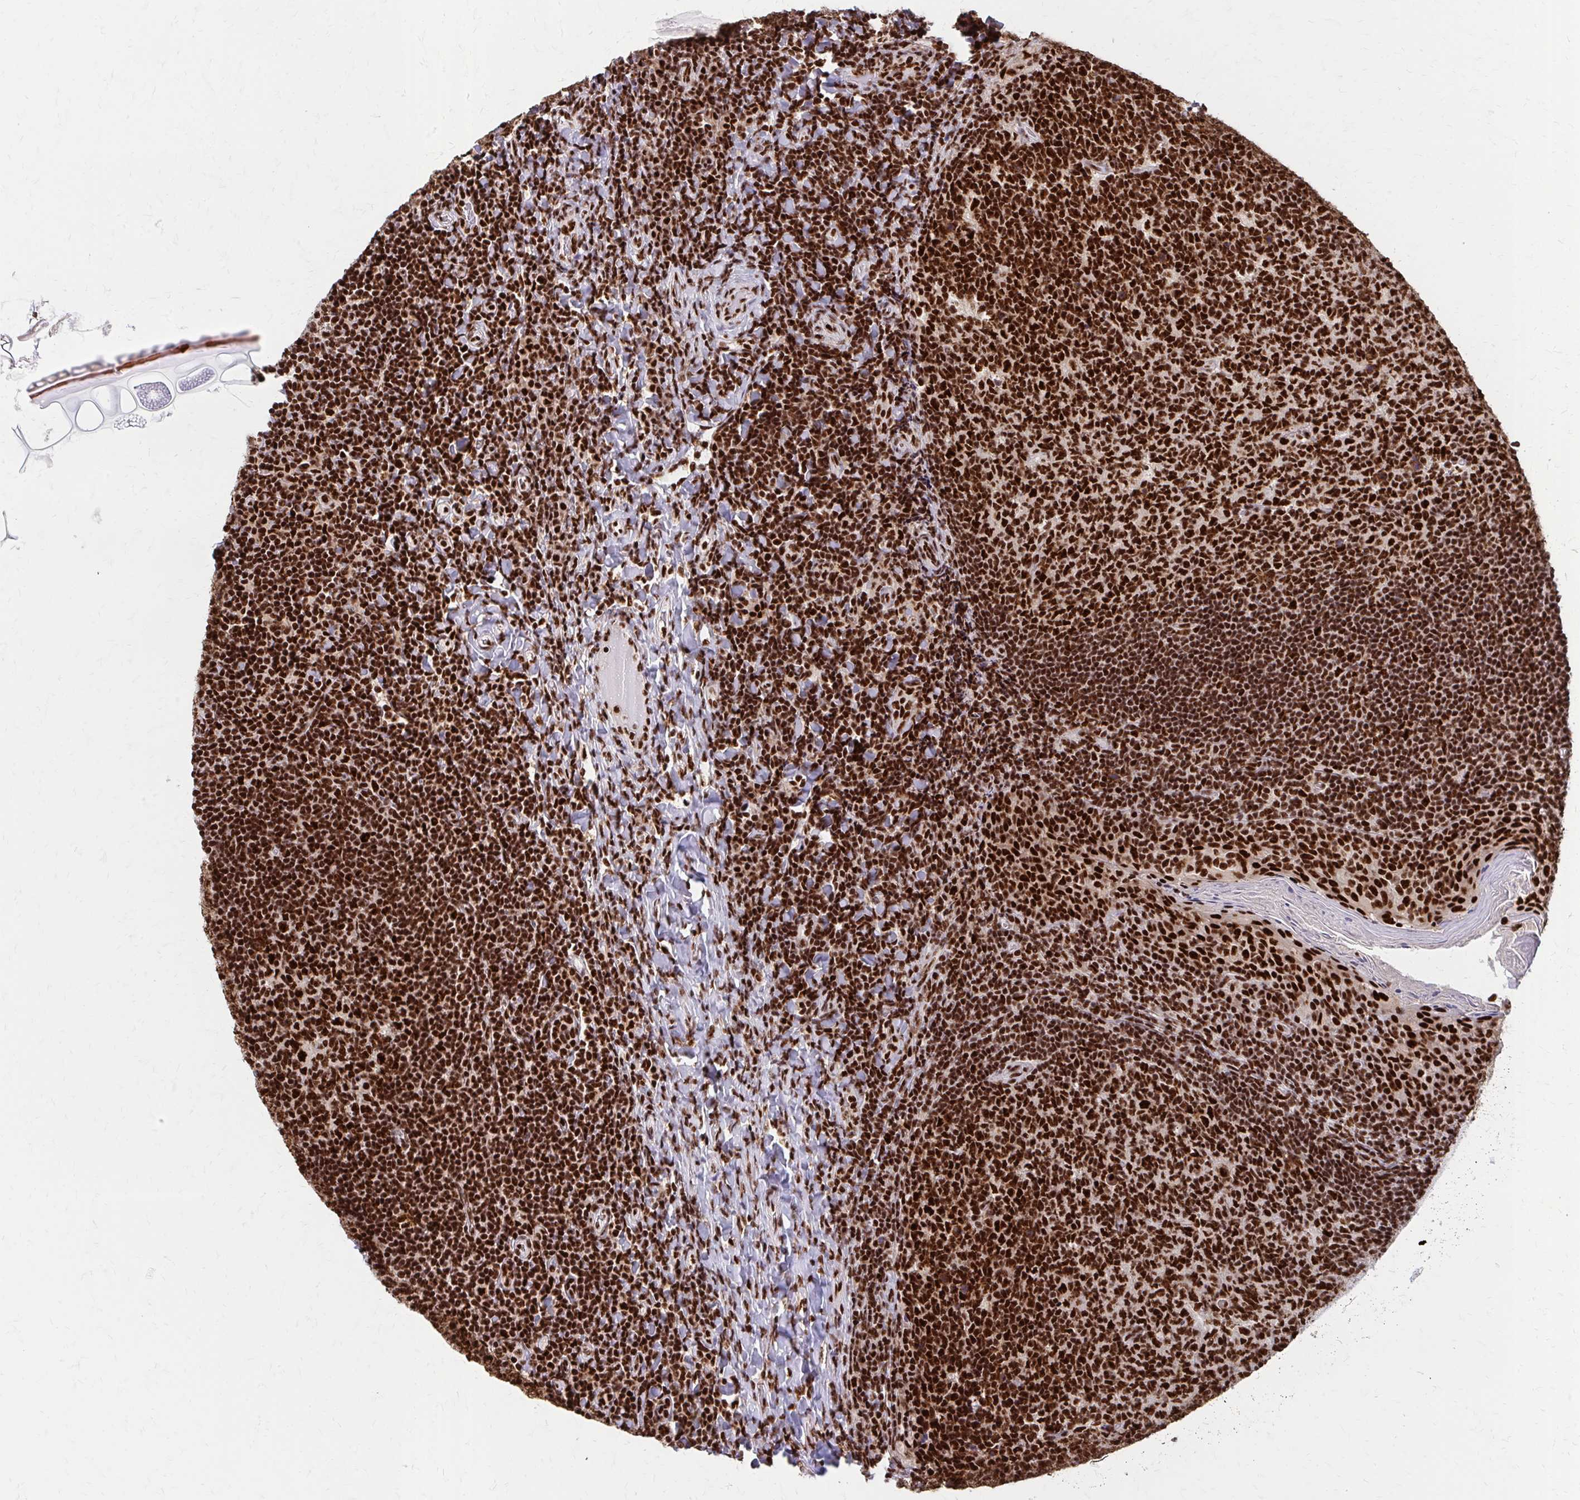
{"staining": {"intensity": "strong", "quantity": ">75%", "location": "nuclear"}, "tissue": "tonsil", "cell_type": "Germinal center cells", "image_type": "normal", "snomed": [{"axis": "morphology", "description": "Normal tissue, NOS"}, {"axis": "topography", "description": "Tonsil"}], "caption": "IHC of normal human tonsil demonstrates high levels of strong nuclear staining in approximately >75% of germinal center cells.", "gene": "CNKSR3", "patient": {"sex": "female", "age": 10}}